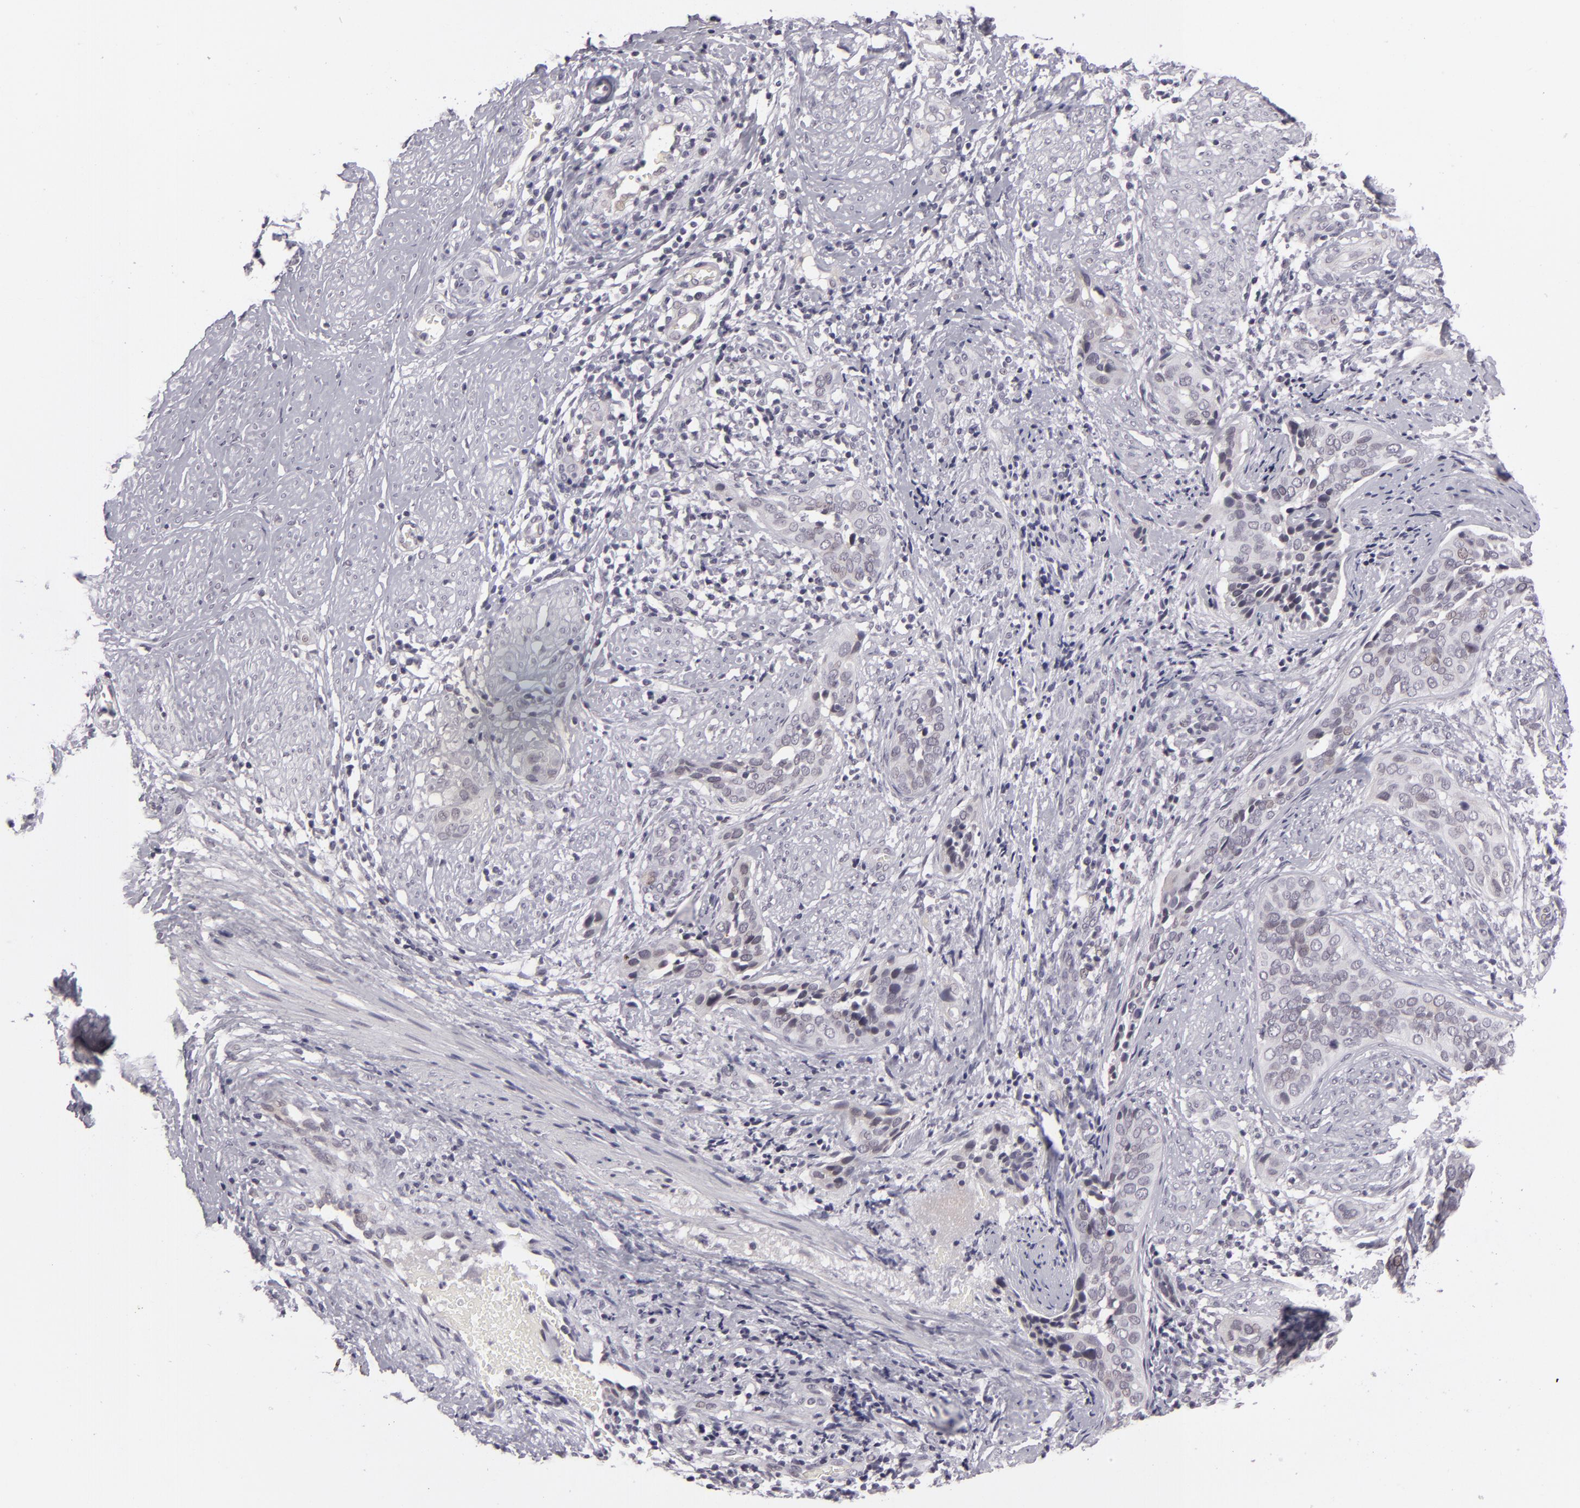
{"staining": {"intensity": "weak", "quantity": "<25%", "location": "nuclear"}, "tissue": "cervical cancer", "cell_type": "Tumor cells", "image_type": "cancer", "snomed": [{"axis": "morphology", "description": "Squamous cell carcinoma, NOS"}, {"axis": "topography", "description": "Cervix"}], "caption": "This is an immunohistochemistry micrograph of human cervical cancer. There is no expression in tumor cells.", "gene": "ZNF205", "patient": {"sex": "female", "age": 31}}